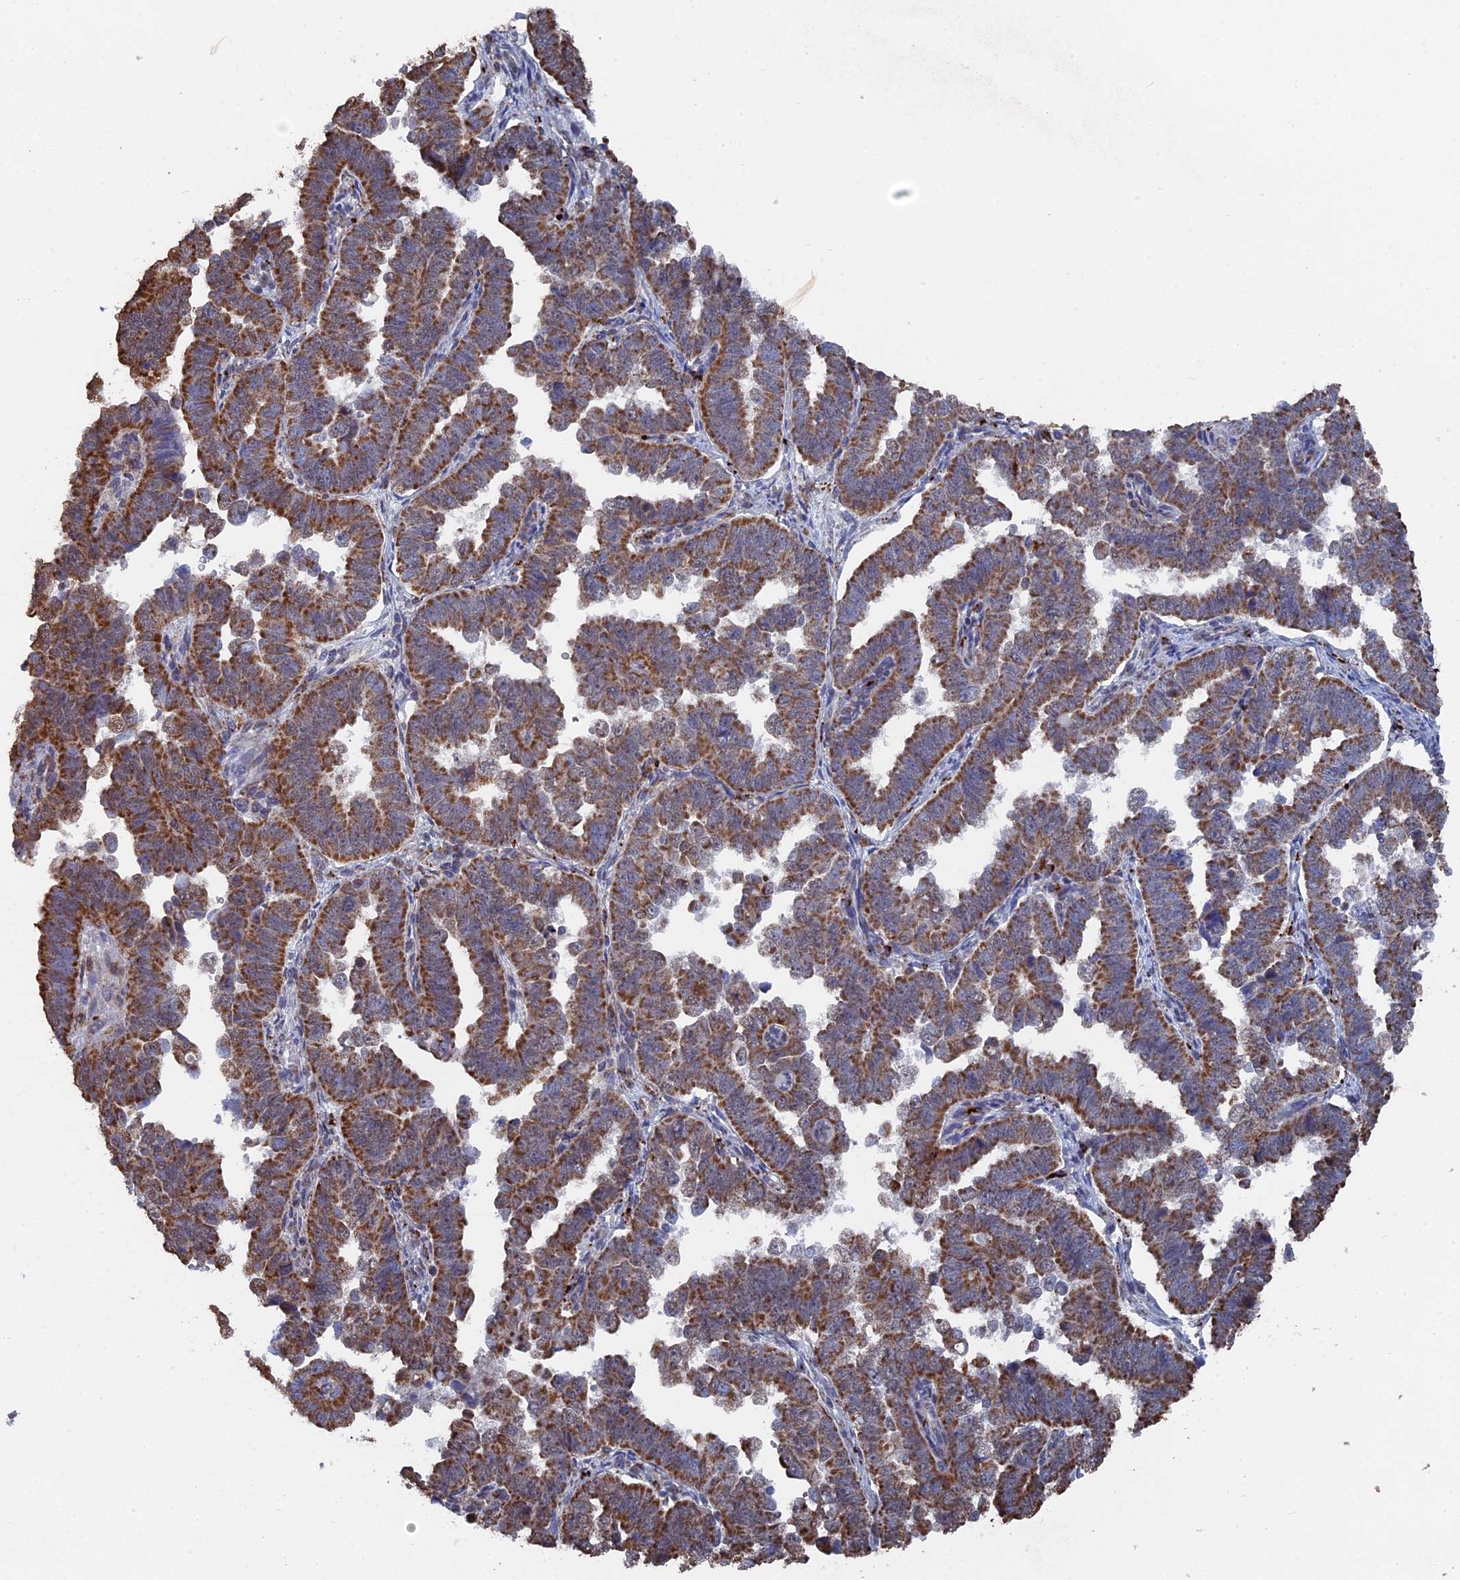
{"staining": {"intensity": "moderate", "quantity": ">75%", "location": "cytoplasmic/membranous"}, "tissue": "endometrial cancer", "cell_type": "Tumor cells", "image_type": "cancer", "snomed": [{"axis": "morphology", "description": "Adenocarcinoma, NOS"}, {"axis": "topography", "description": "Endometrium"}], "caption": "Endometrial cancer (adenocarcinoma) stained with a protein marker demonstrates moderate staining in tumor cells.", "gene": "SMG9", "patient": {"sex": "female", "age": 75}}